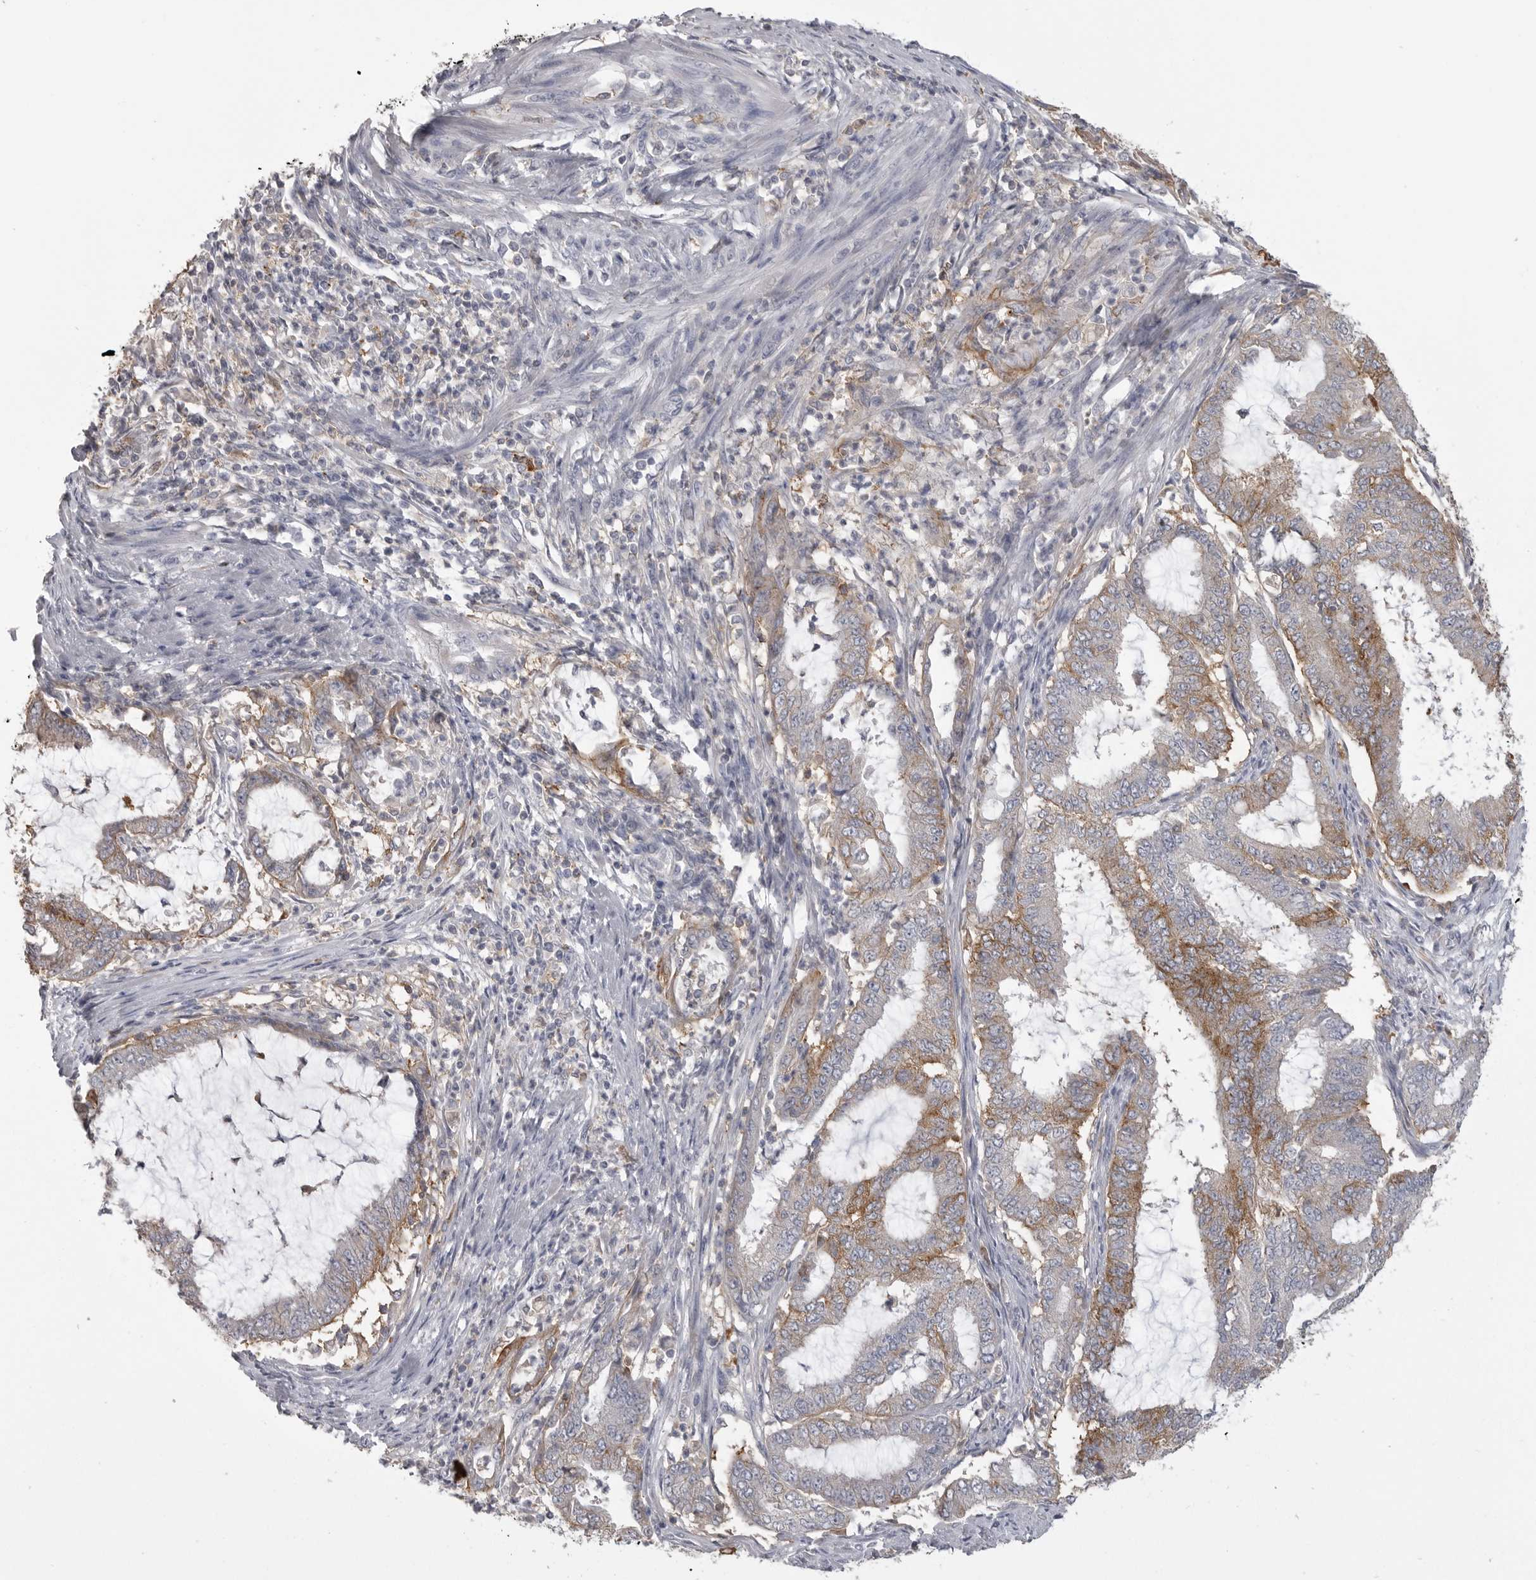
{"staining": {"intensity": "moderate", "quantity": "25%-75%", "location": "cytoplasmic/membranous"}, "tissue": "endometrial cancer", "cell_type": "Tumor cells", "image_type": "cancer", "snomed": [{"axis": "morphology", "description": "Adenocarcinoma, NOS"}, {"axis": "topography", "description": "Endometrium"}], "caption": "Protein expression analysis of human endometrial cancer reveals moderate cytoplasmic/membranous expression in approximately 25%-75% of tumor cells.", "gene": "CMTM6", "patient": {"sex": "female", "age": 51}}